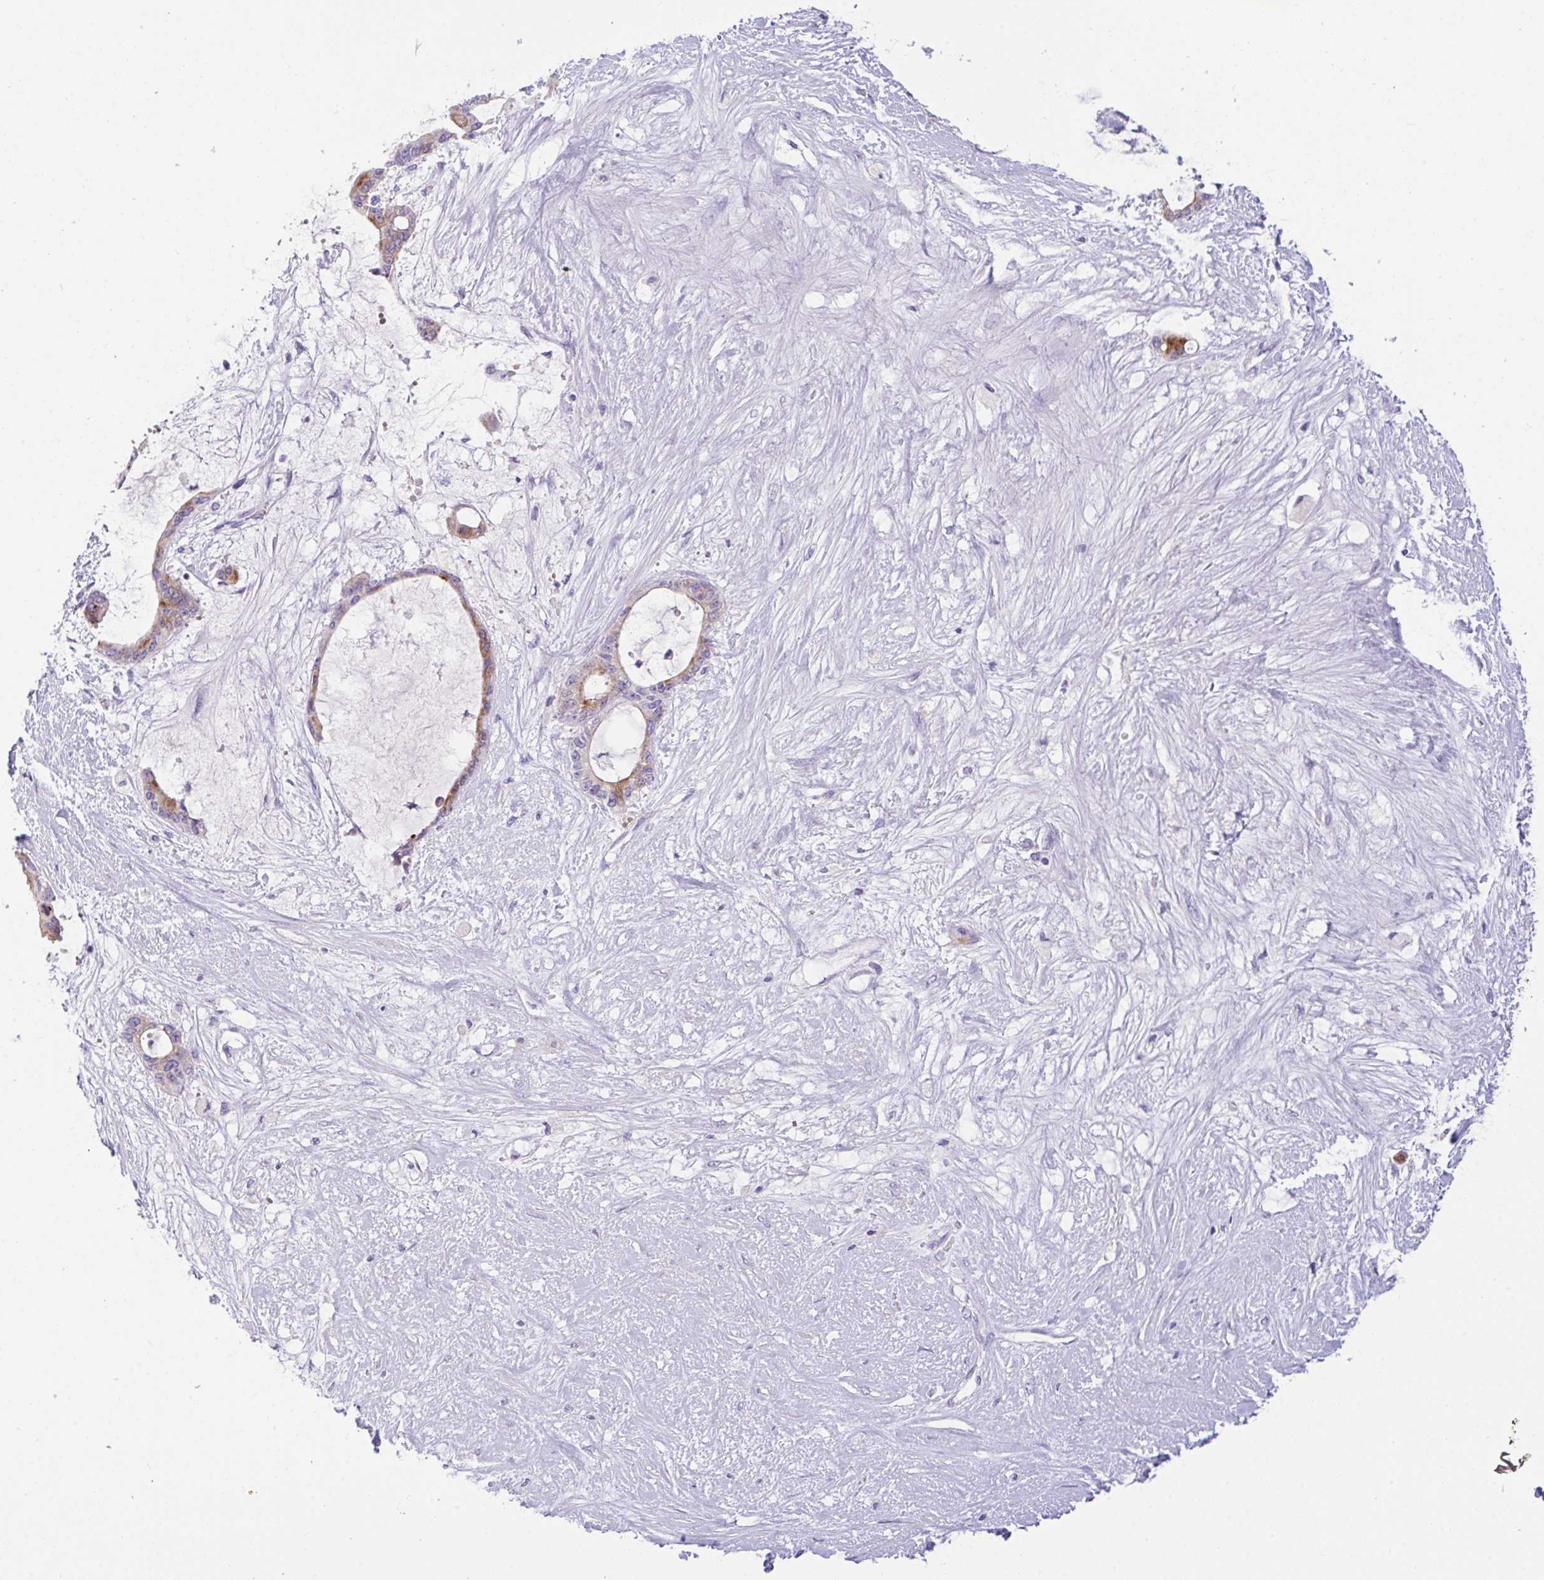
{"staining": {"intensity": "moderate", "quantity": "25%-75%", "location": "cytoplasmic/membranous"}, "tissue": "liver cancer", "cell_type": "Tumor cells", "image_type": "cancer", "snomed": [{"axis": "morphology", "description": "Normal tissue, NOS"}, {"axis": "morphology", "description": "Cholangiocarcinoma"}, {"axis": "topography", "description": "Liver"}, {"axis": "topography", "description": "Peripheral nerve tissue"}], "caption": "IHC (DAB) staining of human cholangiocarcinoma (liver) reveals moderate cytoplasmic/membranous protein positivity in approximately 25%-75% of tumor cells.", "gene": "FBXL20", "patient": {"sex": "female", "age": 73}}